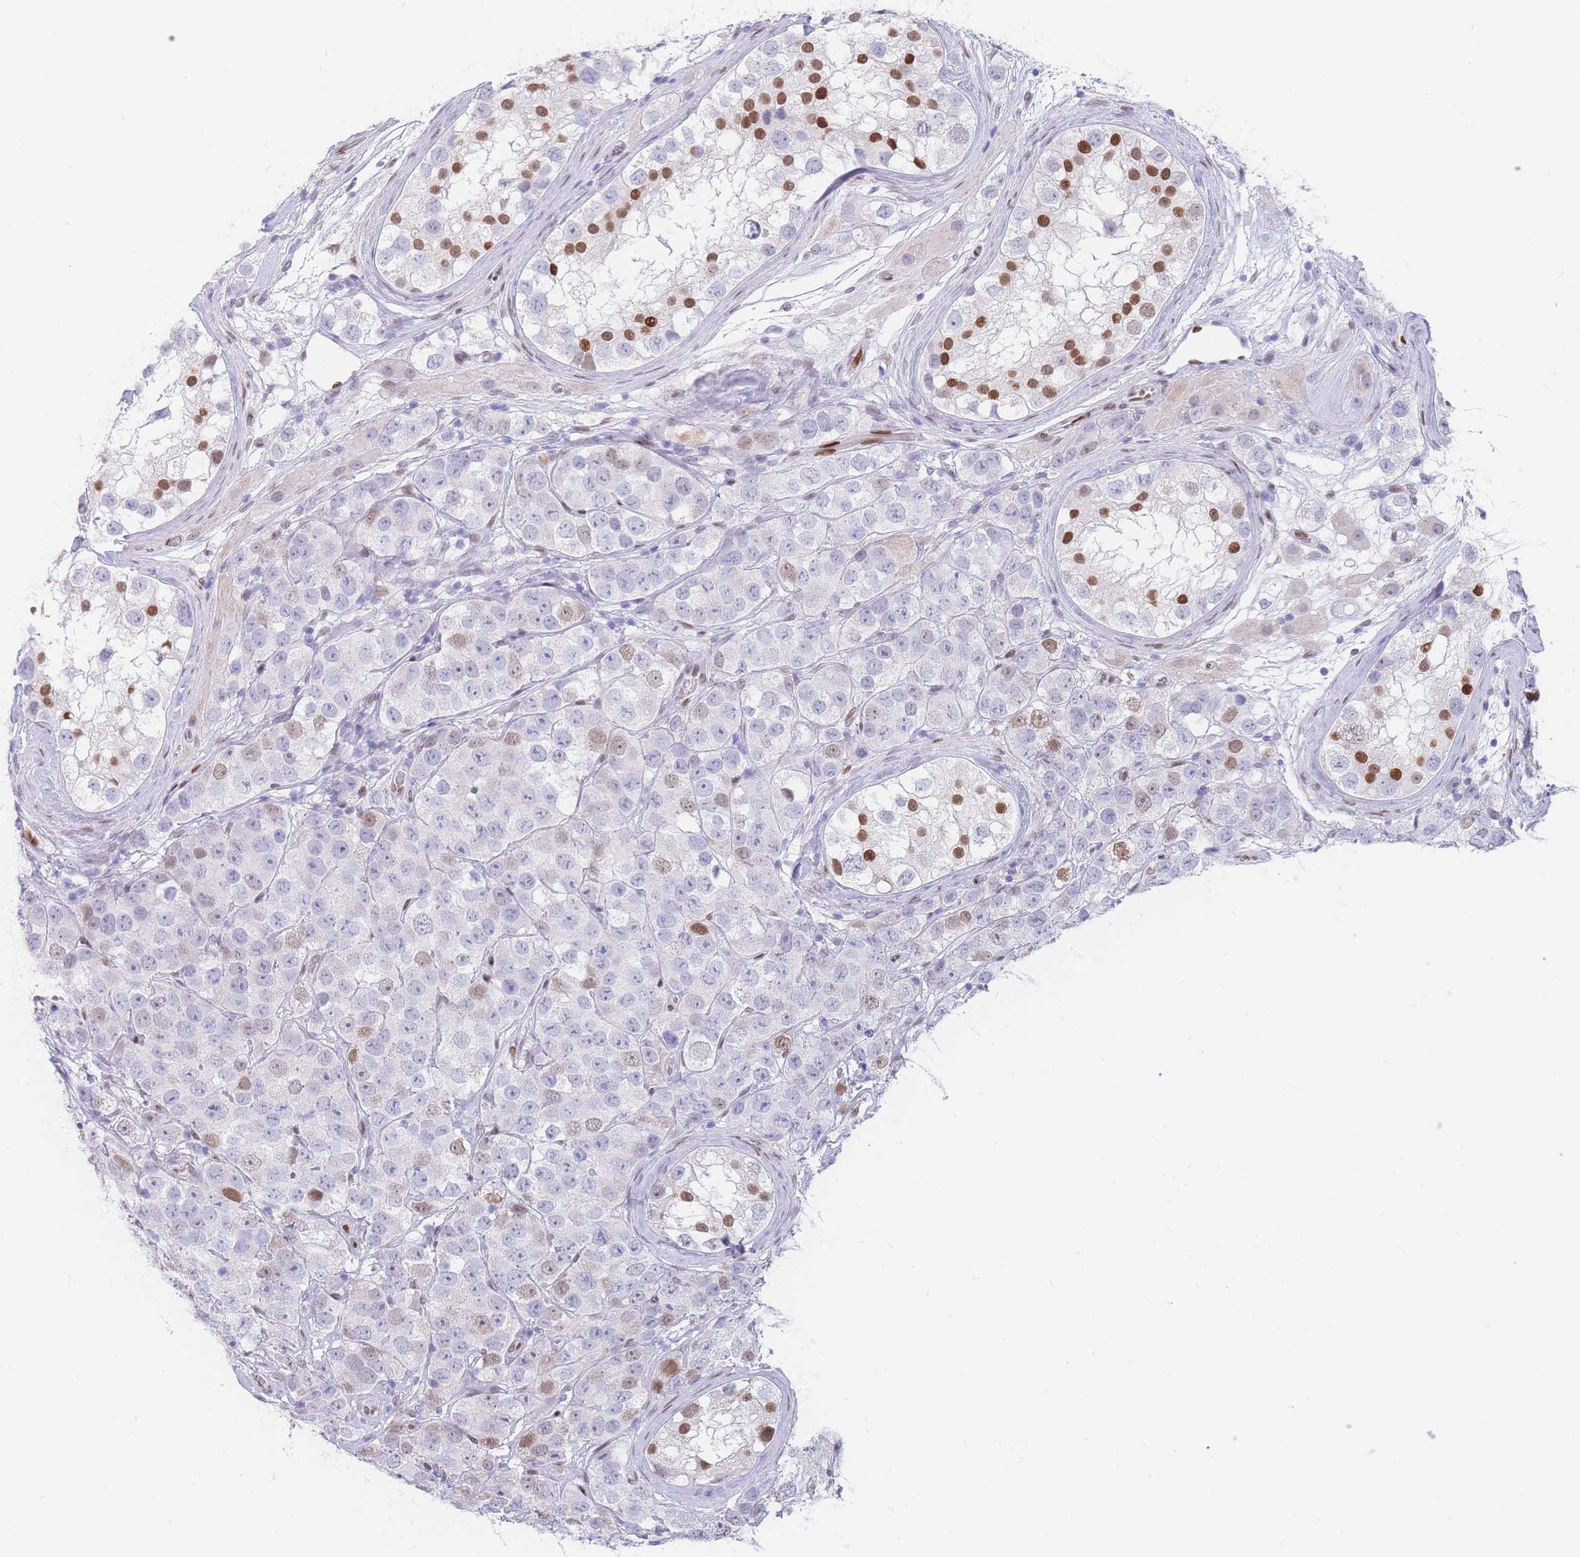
{"staining": {"intensity": "weak", "quantity": "<25%", "location": "nuclear"}, "tissue": "testis cancer", "cell_type": "Tumor cells", "image_type": "cancer", "snomed": [{"axis": "morphology", "description": "Seminoma, NOS"}, {"axis": "topography", "description": "Testis"}], "caption": "IHC micrograph of human testis cancer (seminoma) stained for a protein (brown), which shows no staining in tumor cells. (Stains: DAB immunohistochemistry (IHC) with hematoxylin counter stain, Microscopy: brightfield microscopy at high magnification).", "gene": "PSMB5", "patient": {"sex": "male", "age": 28}}